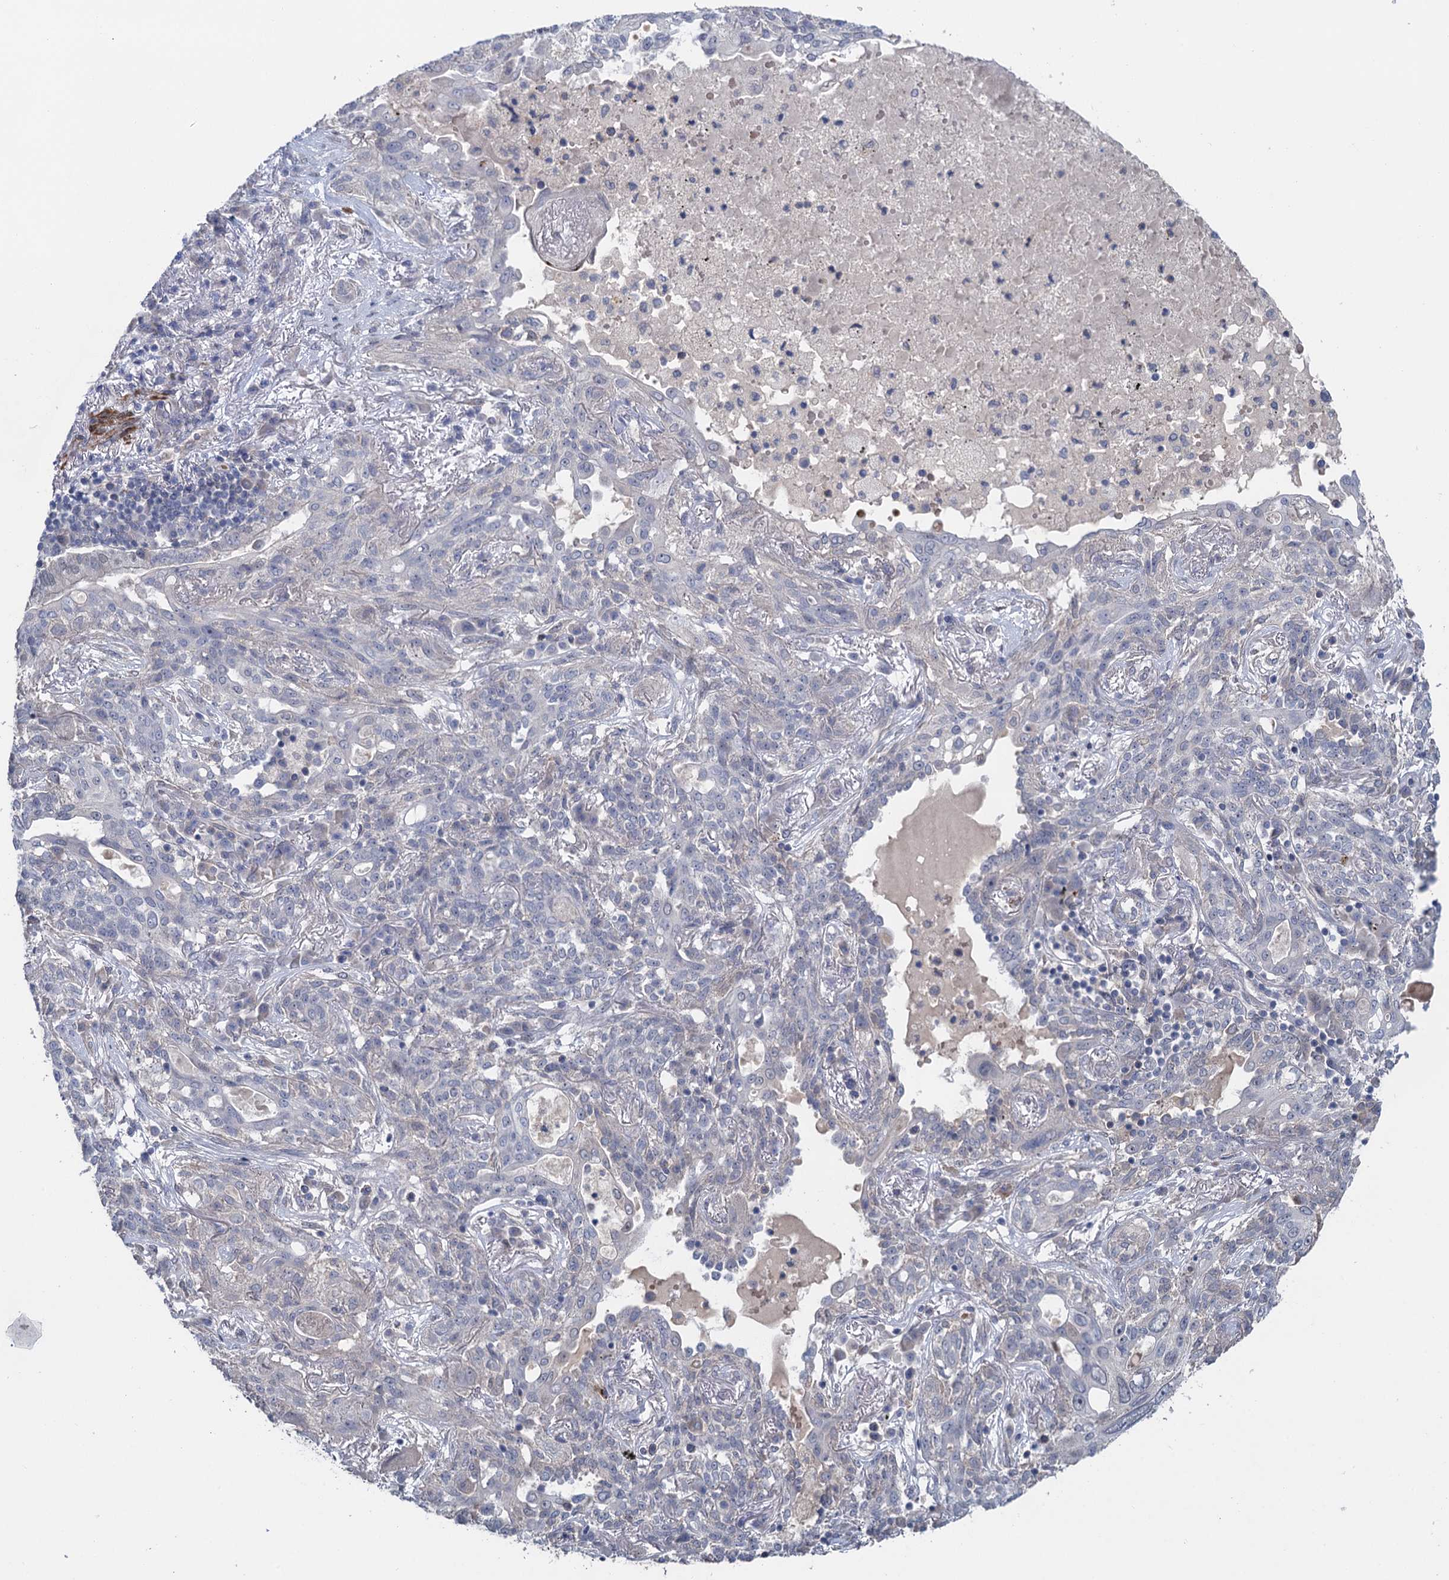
{"staining": {"intensity": "negative", "quantity": "none", "location": "none"}, "tissue": "lung cancer", "cell_type": "Tumor cells", "image_type": "cancer", "snomed": [{"axis": "morphology", "description": "Squamous cell carcinoma, NOS"}, {"axis": "topography", "description": "Lung"}], "caption": "IHC image of neoplastic tissue: human squamous cell carcinoma (lung) stained with DAB (3,3'-diaminobenzidine) shows no significant protein positivity in tumor cells.", "gene": "MYO16", "patient": {"sex": "female", "age": 70}}